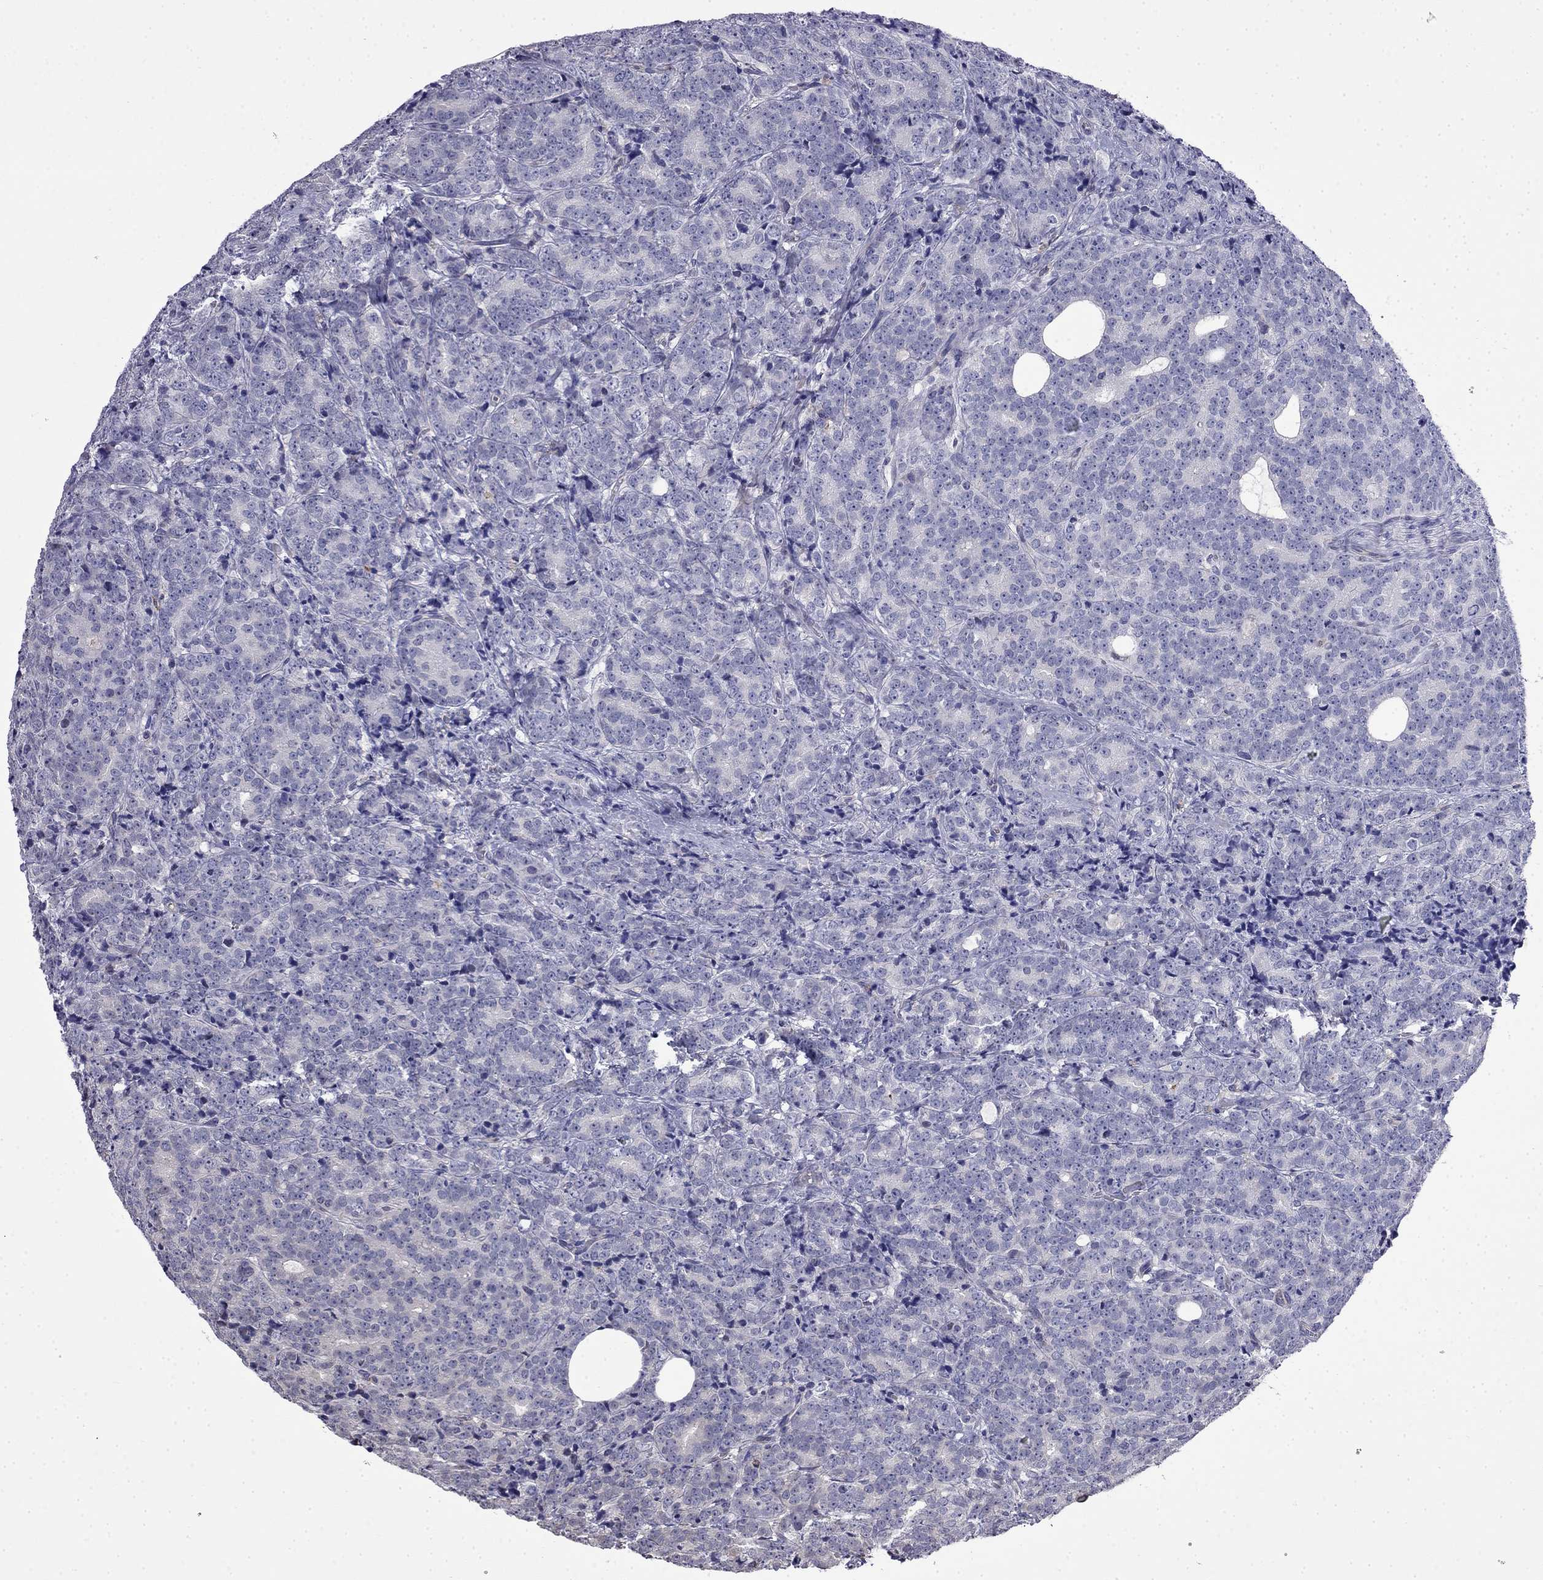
{"staining": {"intensity": "negative", "quantity": "none", "location": "none"}, "tissue": "prostate cancer", "cell_type": "Tumor cells", "image_type": "cancer", "snomed": [{"axis": "morphology", "description": "Adenocarcinoma, NOS"}, {"axis": "topography", "description": "Prostate"}], "caption": "This is an IHC micrograph of prostate adenocarcinoma. There is no expression in tumor cells.", "gene": "GUCA1B", "patient": {"sex": "male", "age": 71}}